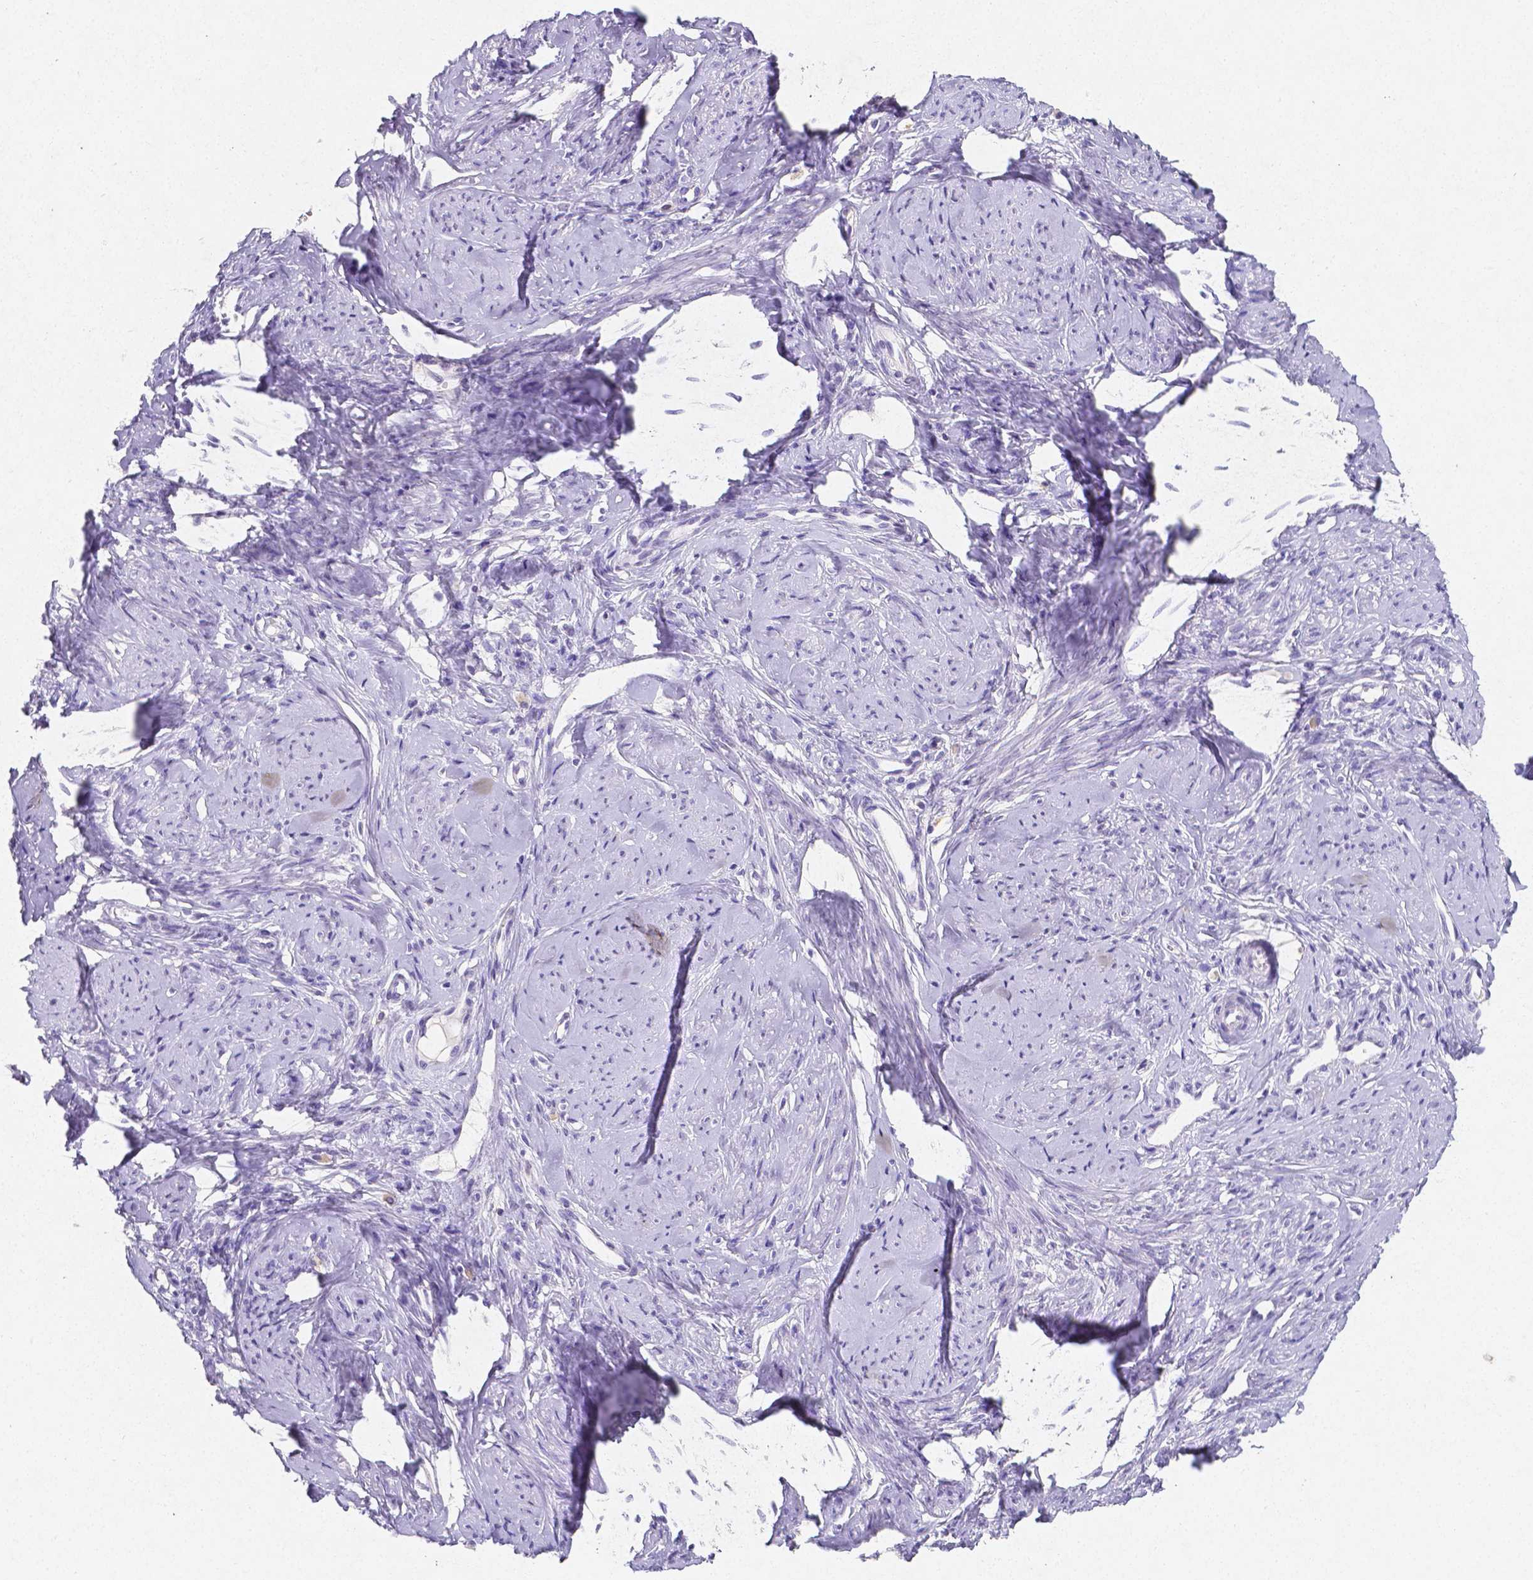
{"staining": {"intensity": "negative", "quantity": "none", "location": "none"}, "tissue": "smooth muscle", "cell_type": "Smooth muscle cells", "image_type": "normal", "snomed": [{"axis": "morphology", "description": "Normal tissue, NOS"}, {"axis": "topography", "description": "Smooth muscle"}], "caption": "DAB immunohistochemical staining of unremarkable smooth muscle displays no significant positivity in smooth muscle cells. (Stains: DAB immunohistochemistry with hematoxylin counter stain, Microscopy: brightfield microscopy at high magnification).", "gene": "SATB2", "patient": {"sex": "female", "age": 48}}